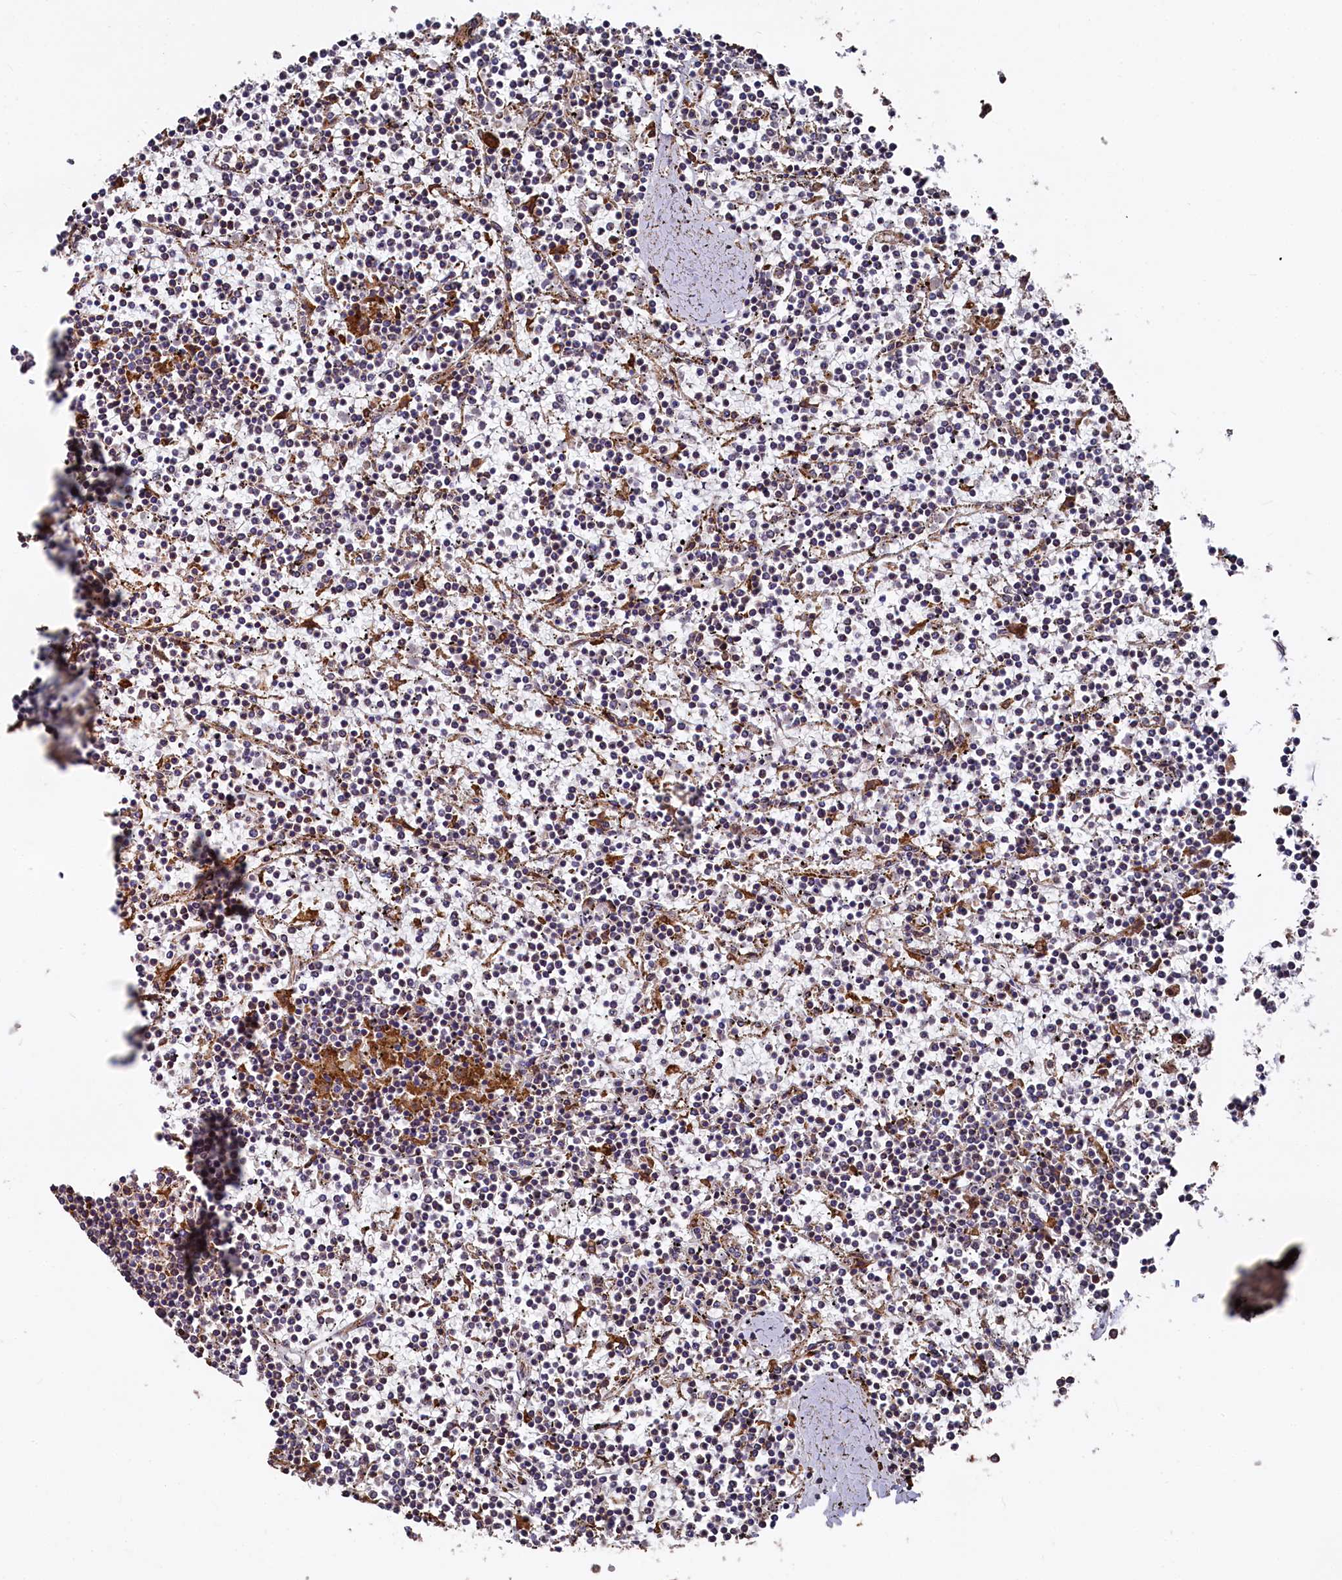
{"staining": {"intensity": "negative", "quantity": "none", "location": "none"}, "tissue": "lymphoma", "cell_type": "Tumor cells", "image_type": "cancer", "snomed": [{"axis": "morphology", "description": "Malignant lymphoma, non-Hodgkin's type, Low grade"}, {"axis": "topography", "description": "Spleen"}], "caption": "Photomicrograph shows no significant protein staining in tumor cells of low-grade malignant lymphoma, non-Hodgkin's type.", "gene": "NEURL1B", "patient": {"sex": "female", "age": 19}}